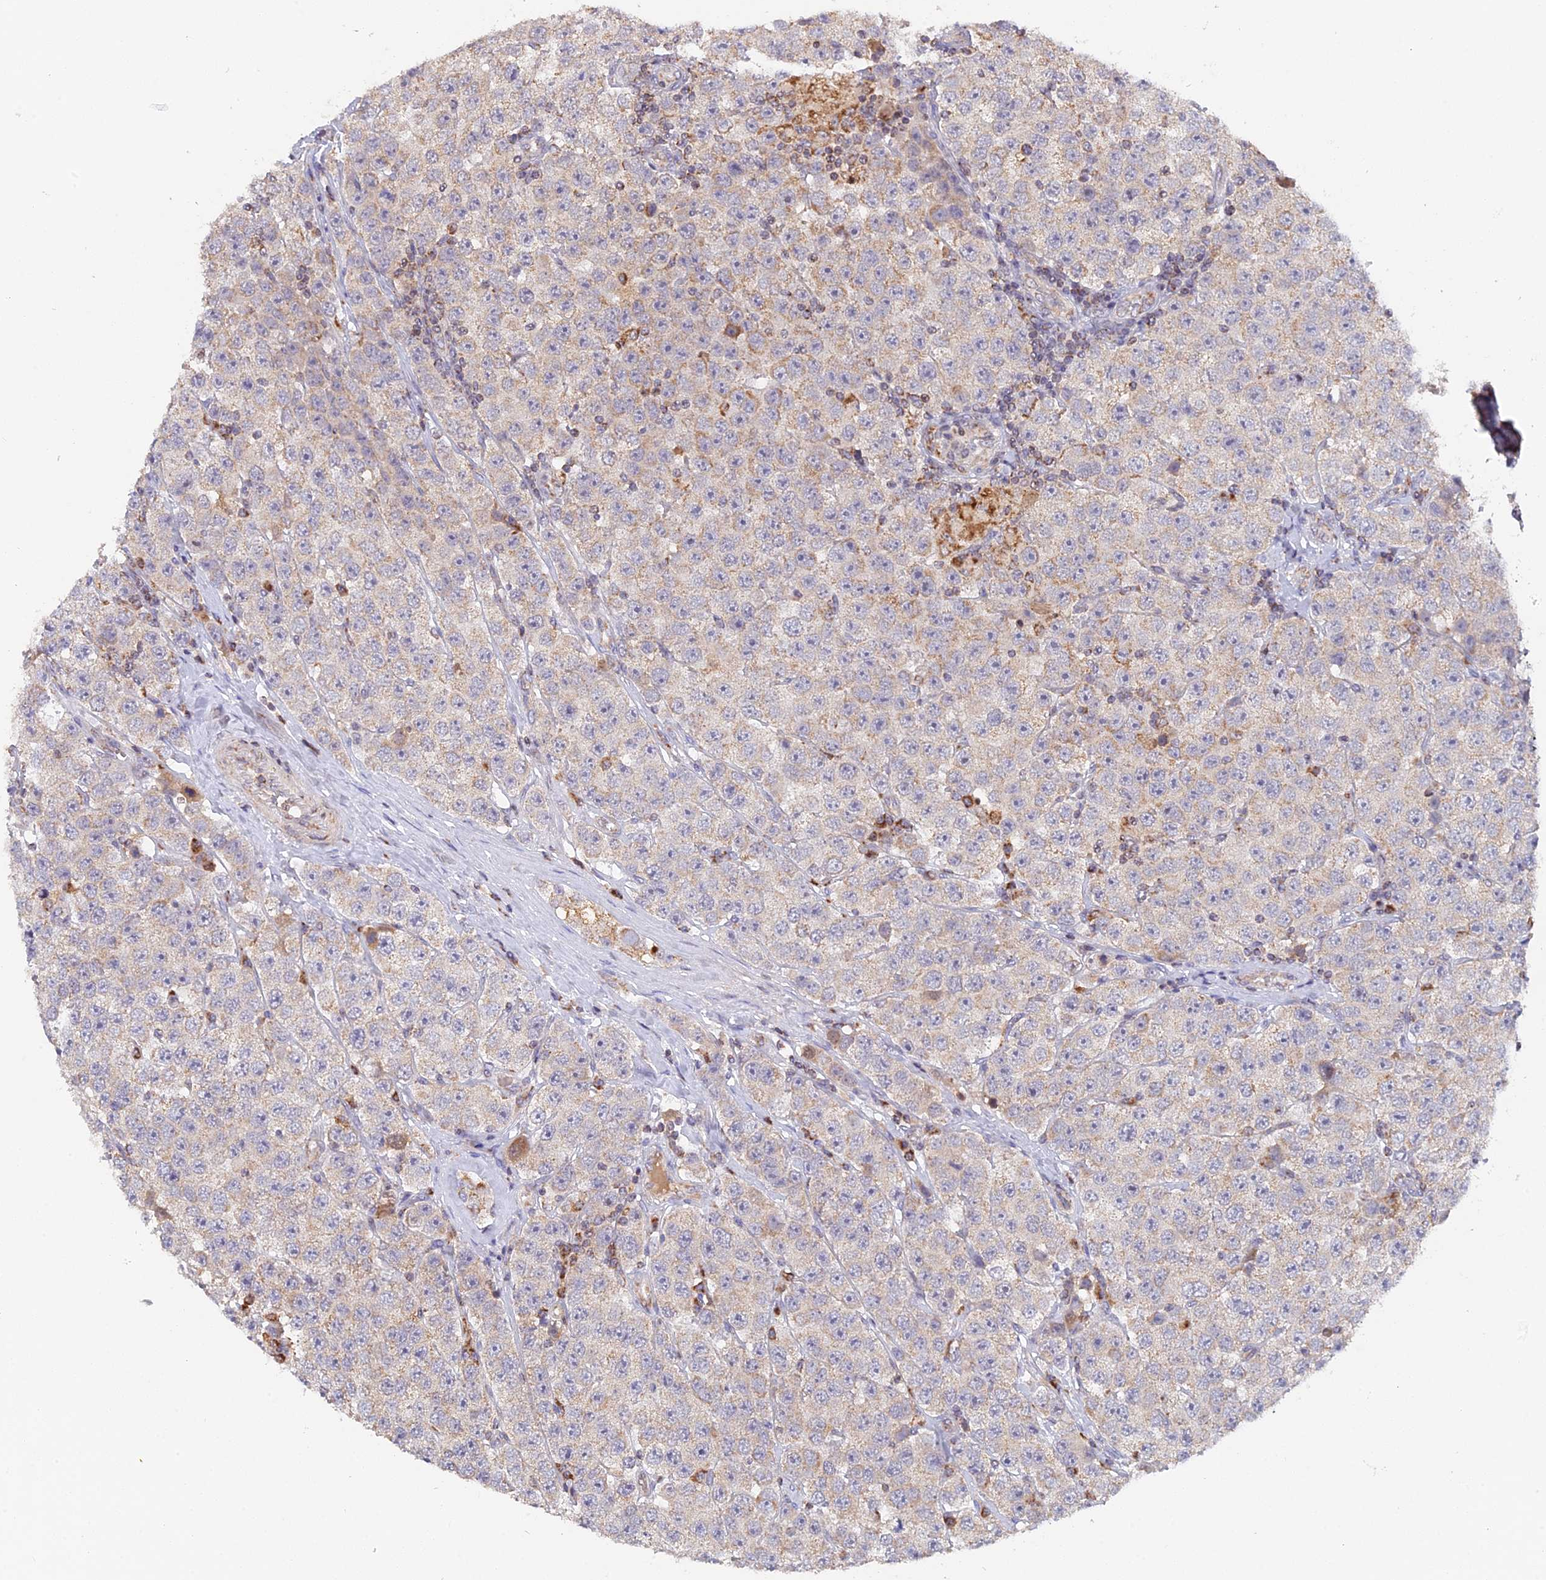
{"staining": {"intensity": "negative", "quantity": "none", "location": "none"}, "tissue": "testis cancer", "cell_type": "Tumor cells", "image_type": "cancer", "snomed": [{"axis": "morphology", "description": "Seminoma, NOS"}, {"axis": "topography", "description": "Testis"}], "caption": "IHC image of neoplastic tissue: human testis seminoma stained with DAB (3,3'-diaminobenzidine) demonstrates no significant protein expression in tumor cells.", "gene": "MPV17L", "patient": {"sex": "male", "age": 28}}